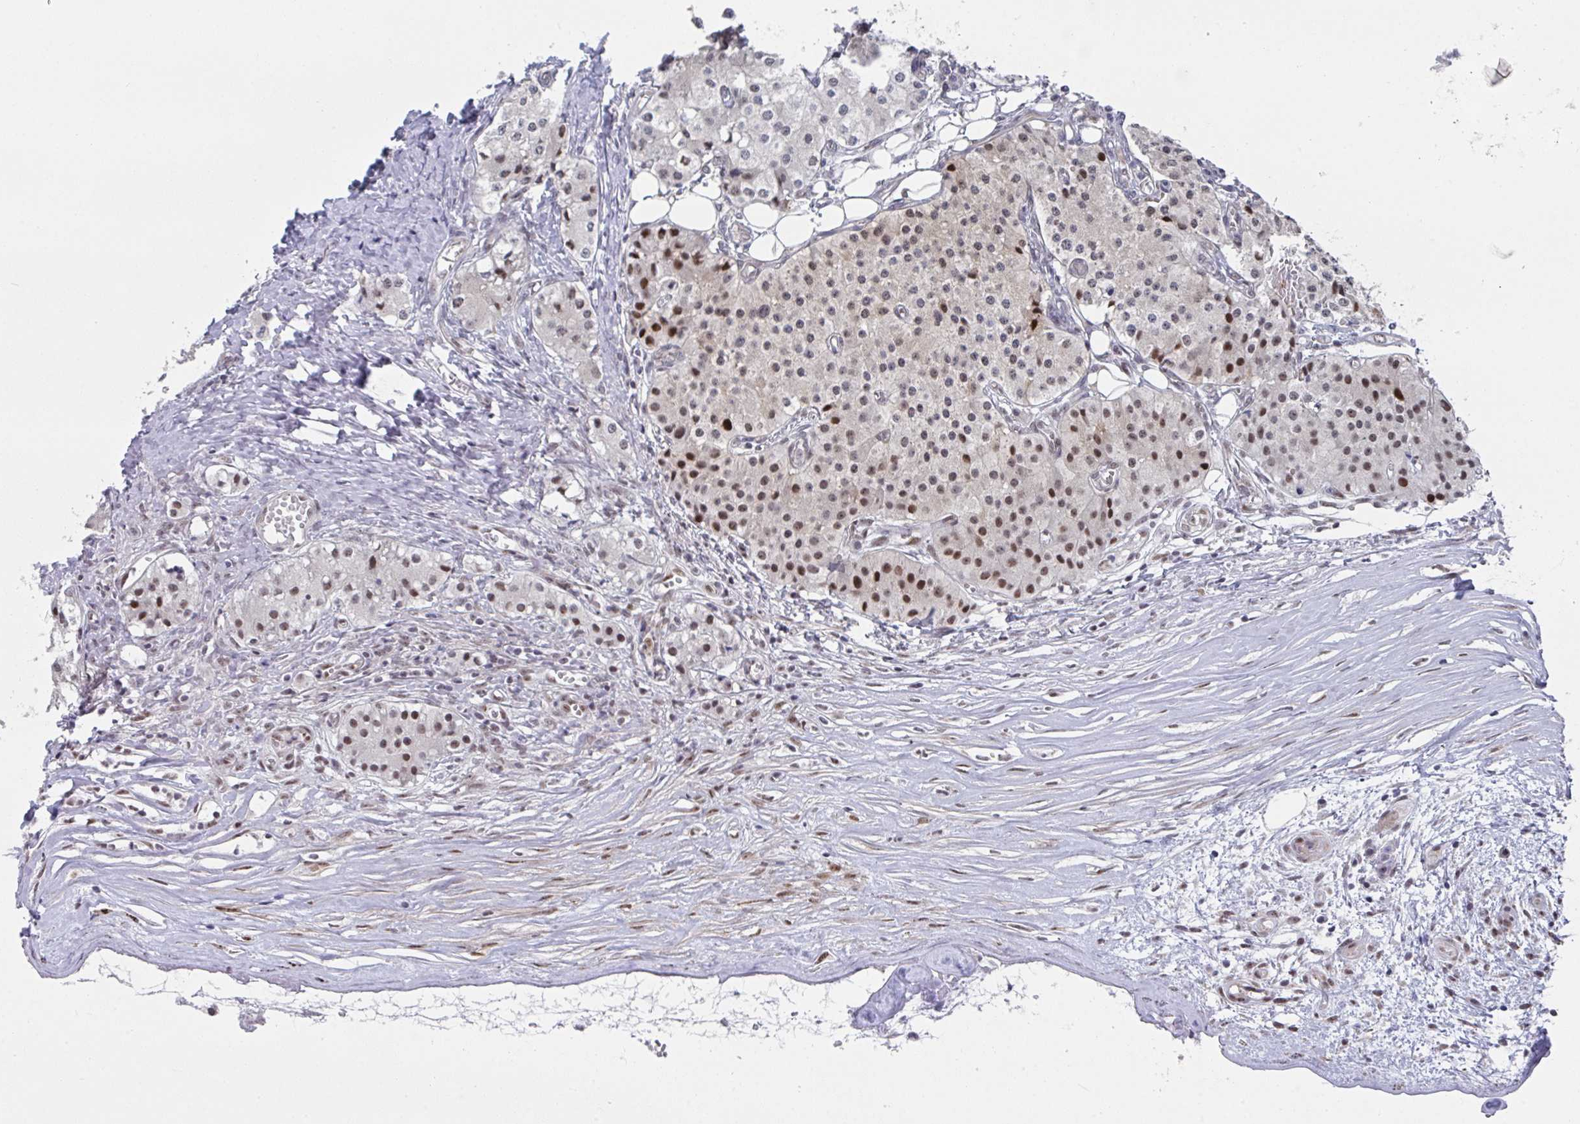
{"staining": {"intensity": "moderate", "quantity": "25%-75%", "location": "nuclear"}, "tissue": "carcinoid", "cell_type": "Tumor cells", "image_type": "cancer", "snomed": [{"axis": "morphology", "description": "Carcinoid, malignant, NOS"}, {"axis": "topography", "description": "Colon"}], "caption": "Immunohistochemical staining of malignant carcinoid shows moderate nuclear protein expression in approximately 25%-75% of tumor cells.", "gene": "RBM18", "patient": {"sex": "female", "age": 52}}